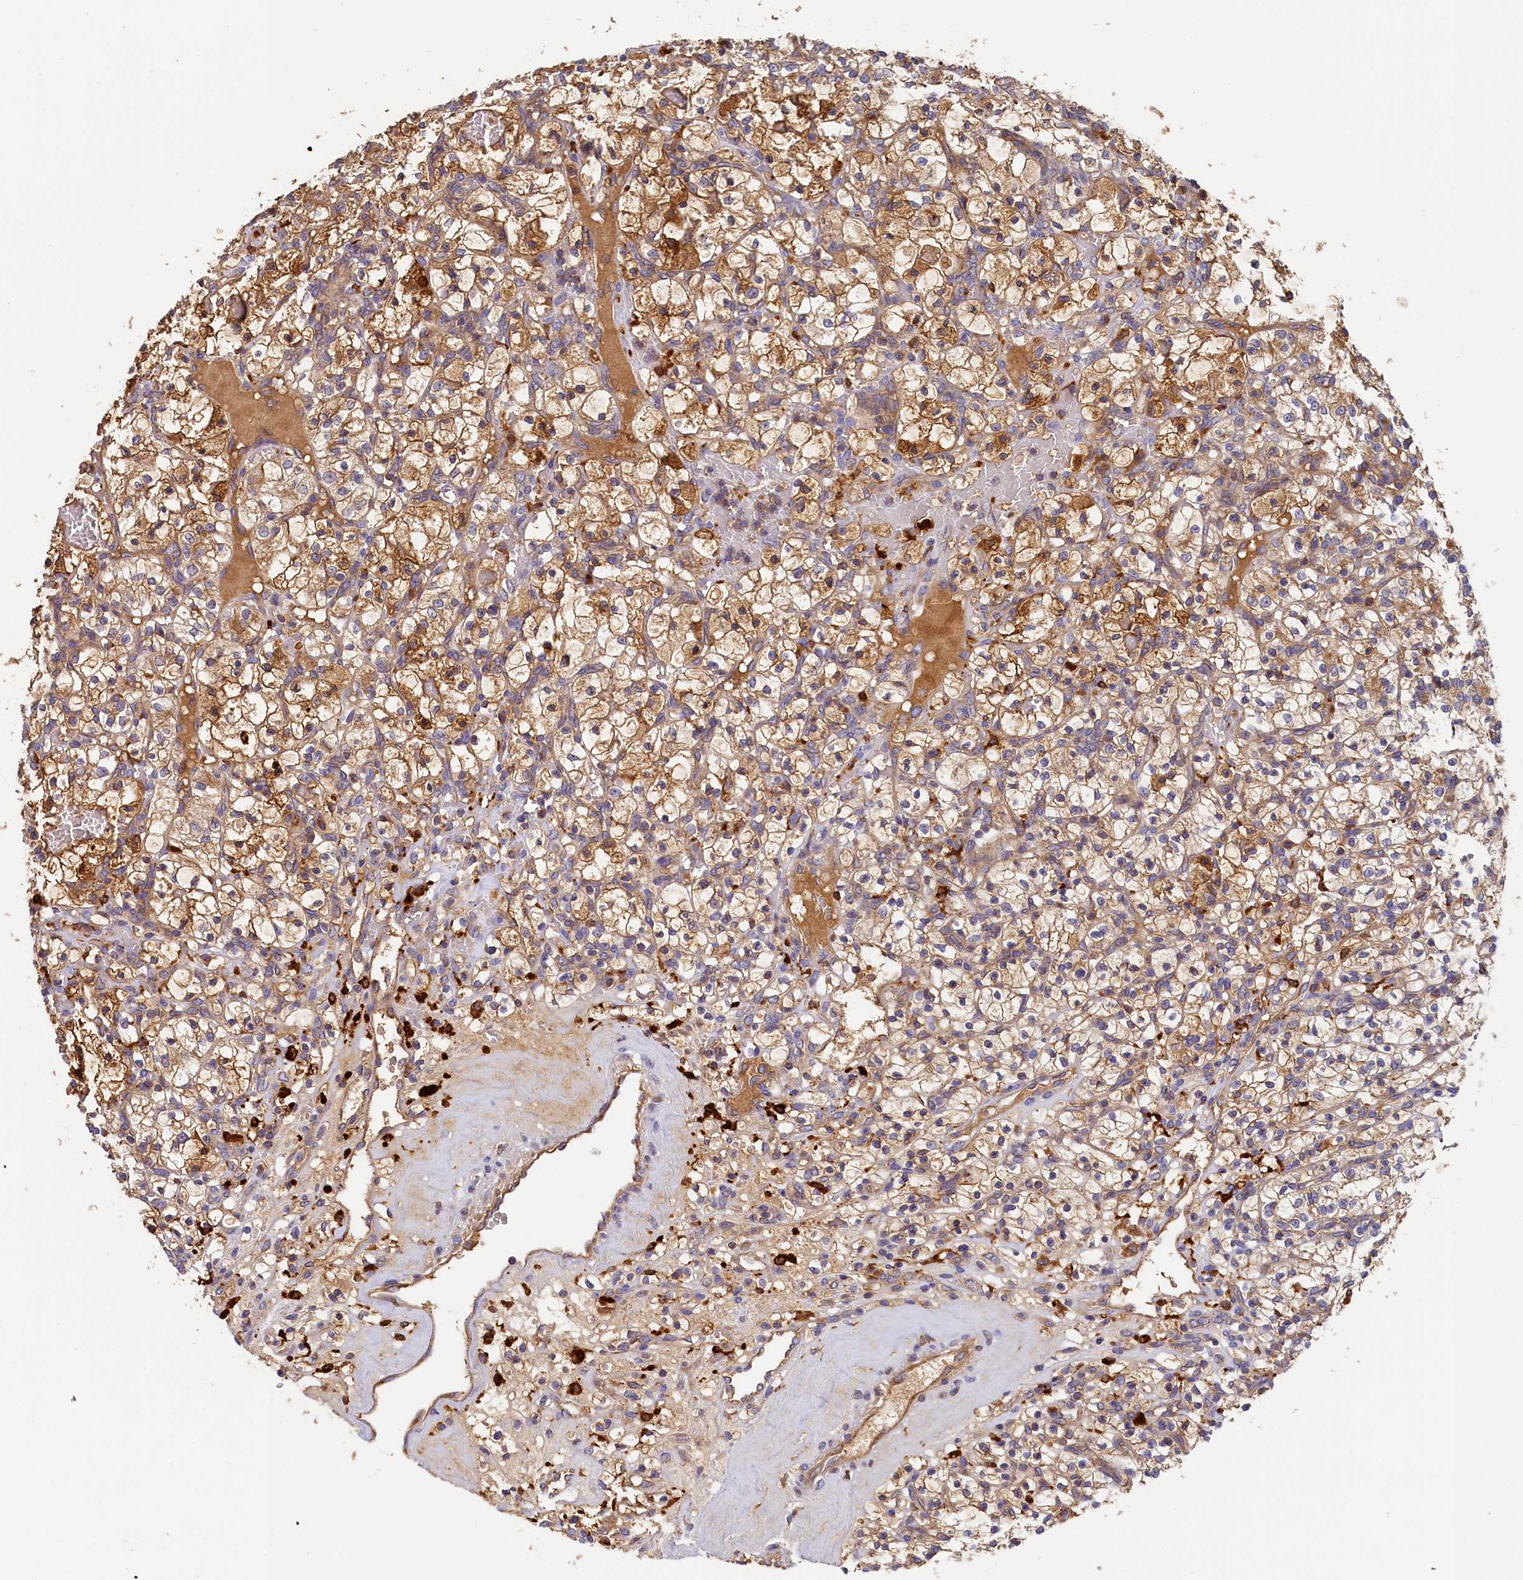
{"staining": {"intensity": "moderate", "quantity": ">75%", "location": "cytoplasmic/membranous"}, "tissue": "renal cancer", "cell_type": "Tumor cells", "image_type": "cancer", "snomed": [{"axis": "morphology", "description": "Adenocarcinoma, NOS"}, {"axis": "topography", "description": "Kidney"}], "caption": "IHC of human renal cancer (adenocarcinoma) exhibits medium levels of moderate cytoplasmic/membranous staining in approximately >75% of tumor cells. The staining was performed using DAB (3,3'-diaminobenzidine) to visualize the protein expression in brown, while the nuclei were stained in blue with hematoxylin (Magnification: 20x).", "gene": "SEC31B", "patient": {"sex": "female", "age": 57}}